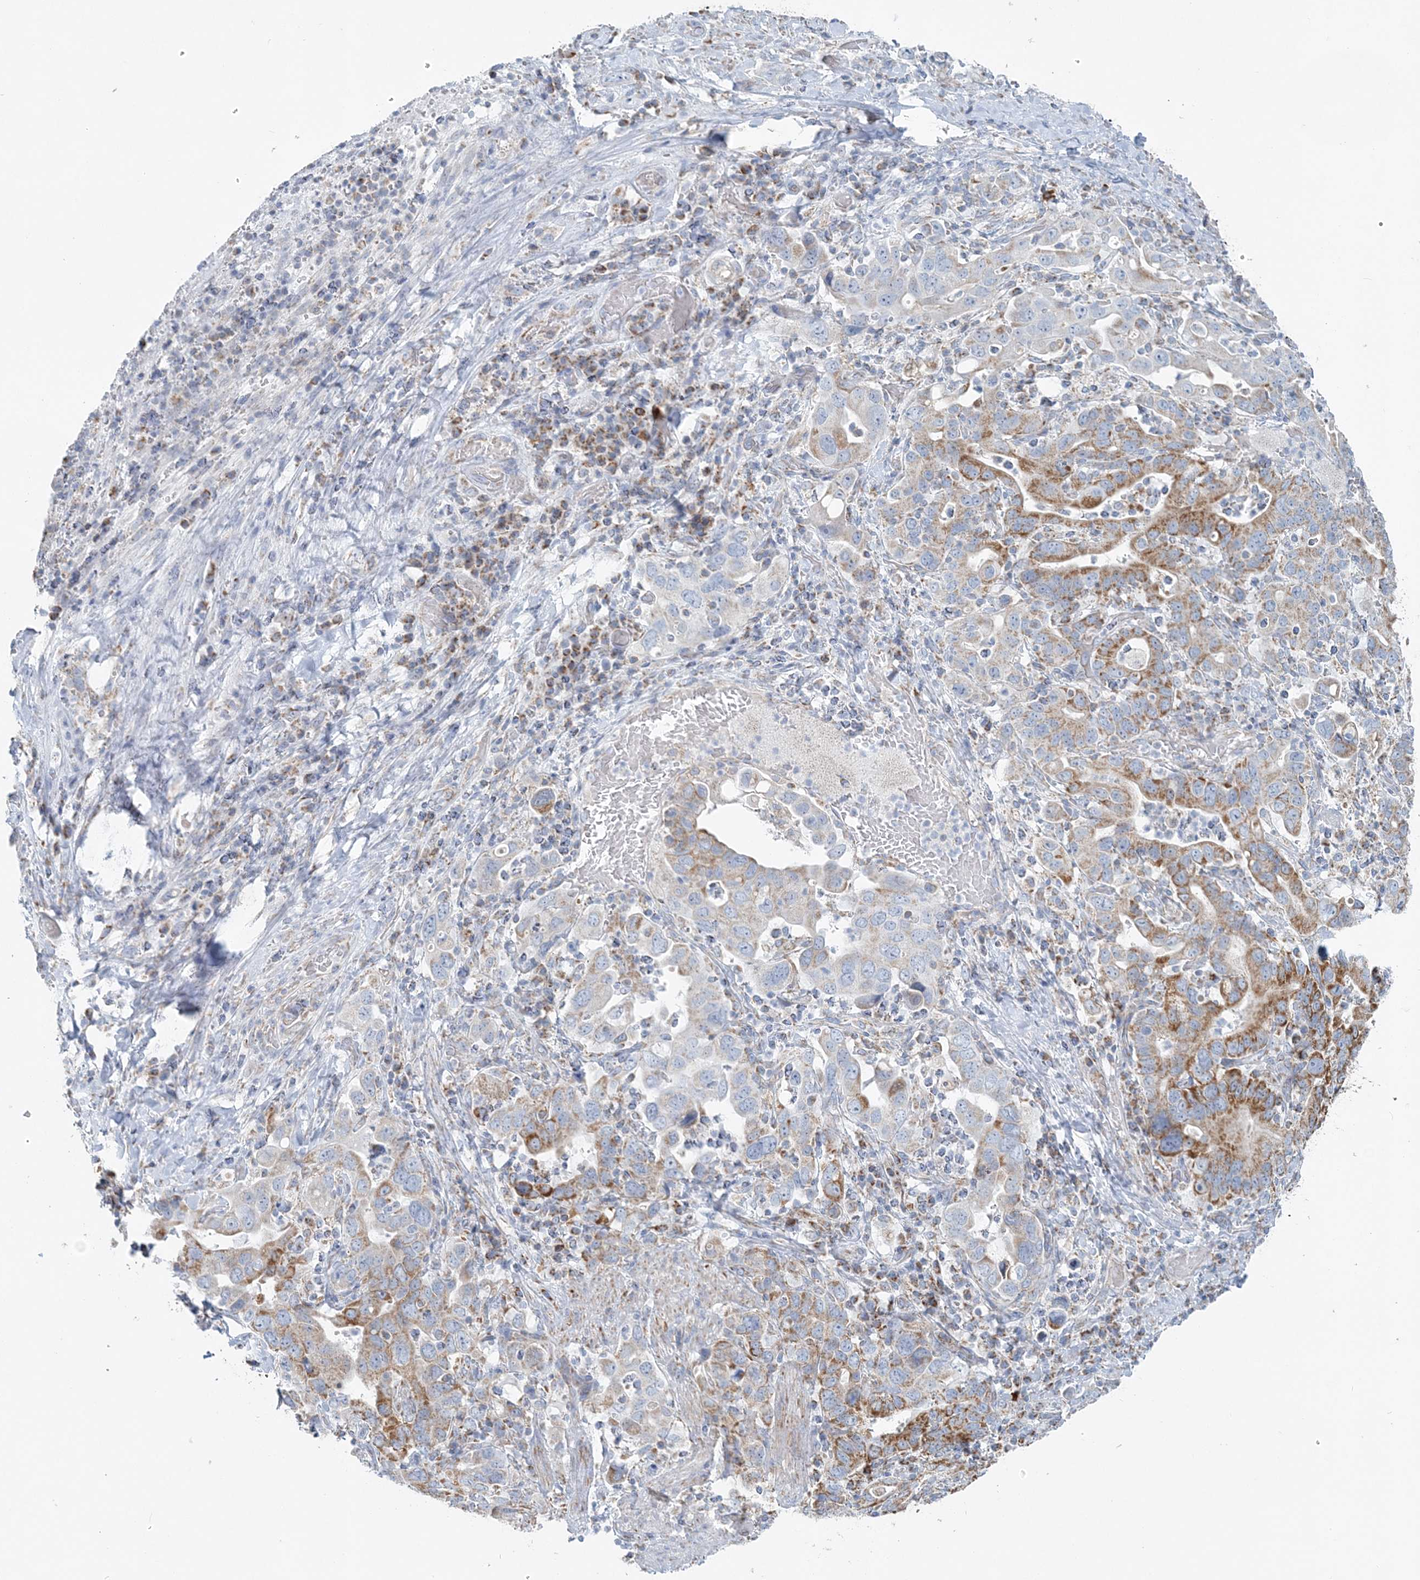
{"staining": {"intensity": "moderate", "quantity": "25%-75%", "location": "cytoplasmic/membranous"}, "tissue": "stomach cancer", "cell_type": "Tumor cells", "image_type": "cancer", "snomed": [{"axis": "morphology", "description": "Adenocarcinoma, NOS"}, {"axis": "topography", "description": "Stomach, upper"}], "caption": "An image of stomach cancer stained for a protein displays moderate cytoplasmic/membranous brown staining in tumor cells.", "gene": "PCCB", "patient": {"sex": "male", "age": 62}}